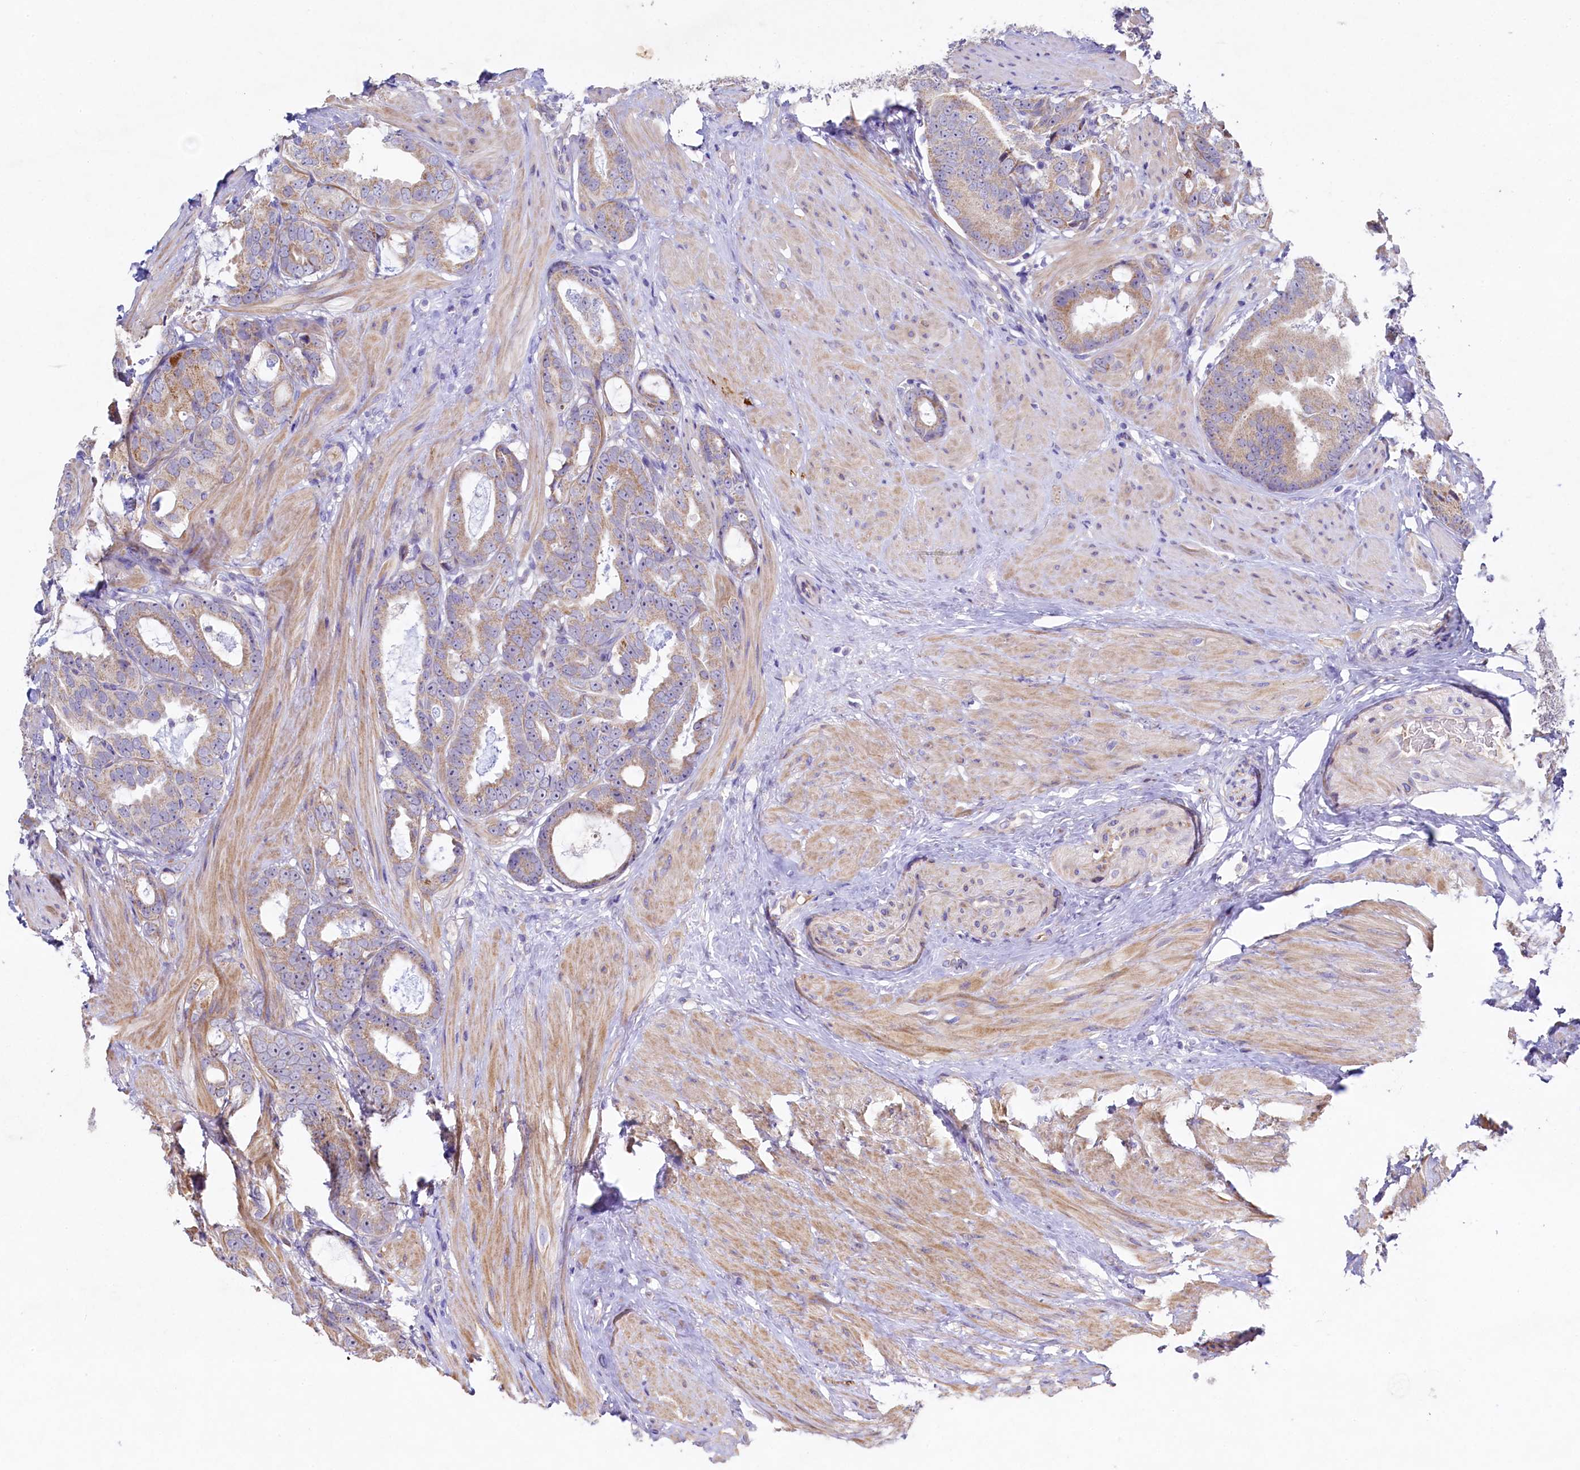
{"staining": {"intensity": "weak", "quantity": "25%-75%", "location": "cytoplasmic/membranous"}, "tissue": "prostate cancer", "cell_type": "Tumor cells", "image_type": "cancer", "snomed": [{"axis": "morphology", "description": "Adenocarcinoma, Low grade"}, {"axis": "topography", "description": "Prostate"}], "caption": "The micrograph exhibits a brown stain indicating the presence of a protein in the cytoplasmic/membranous of tumor cells in prostate low-grade adenocarcinoma.", "gene": "FXYD6", "patient": {"sex": "male", "age": 71}}